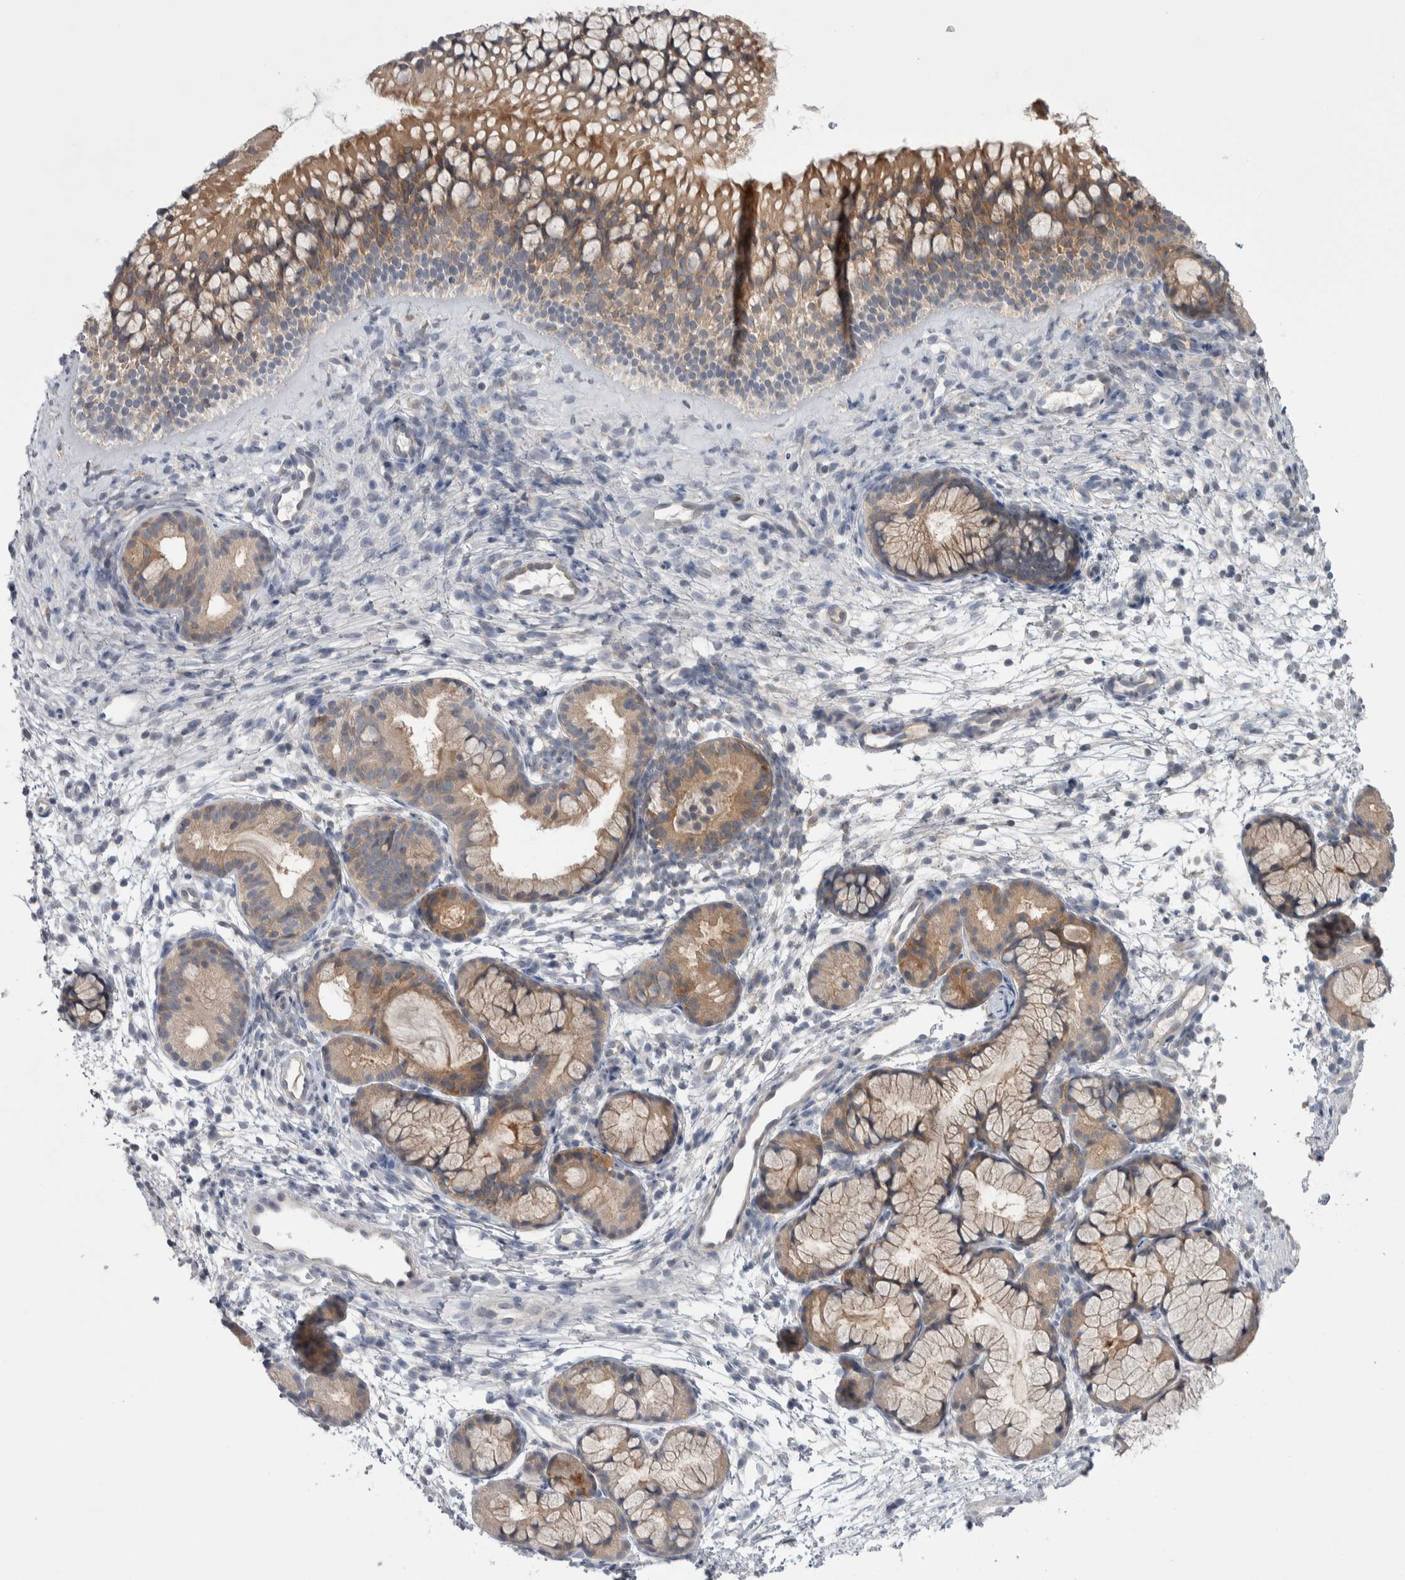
{"staining": {"intensity": "moderate", "quantity": ">75%", "location": "cytoplasmic/membranous"}, "tissue": "nasopharynx", "cell_type": "Respiratory epithelial cells", "image_type": "normal", "snomed": [{"axis": "morphology", "description": "Normal tissue, NOS"}, {"axis": "morphology", "description": "Inflammation, NOS"}, {"axis": "topography", "description": "Nasopharynx"}], "caption": "Respiratory epithelial cells demonstrate moderate cytoplasmic/membranous expression in approximately >75% of cells in benign nasopharynx. The protein is shown in brown color, while the nuclei are stained blue.", "gene": "HTATIP2", "patient": {"sex": "female", "age": 19}}